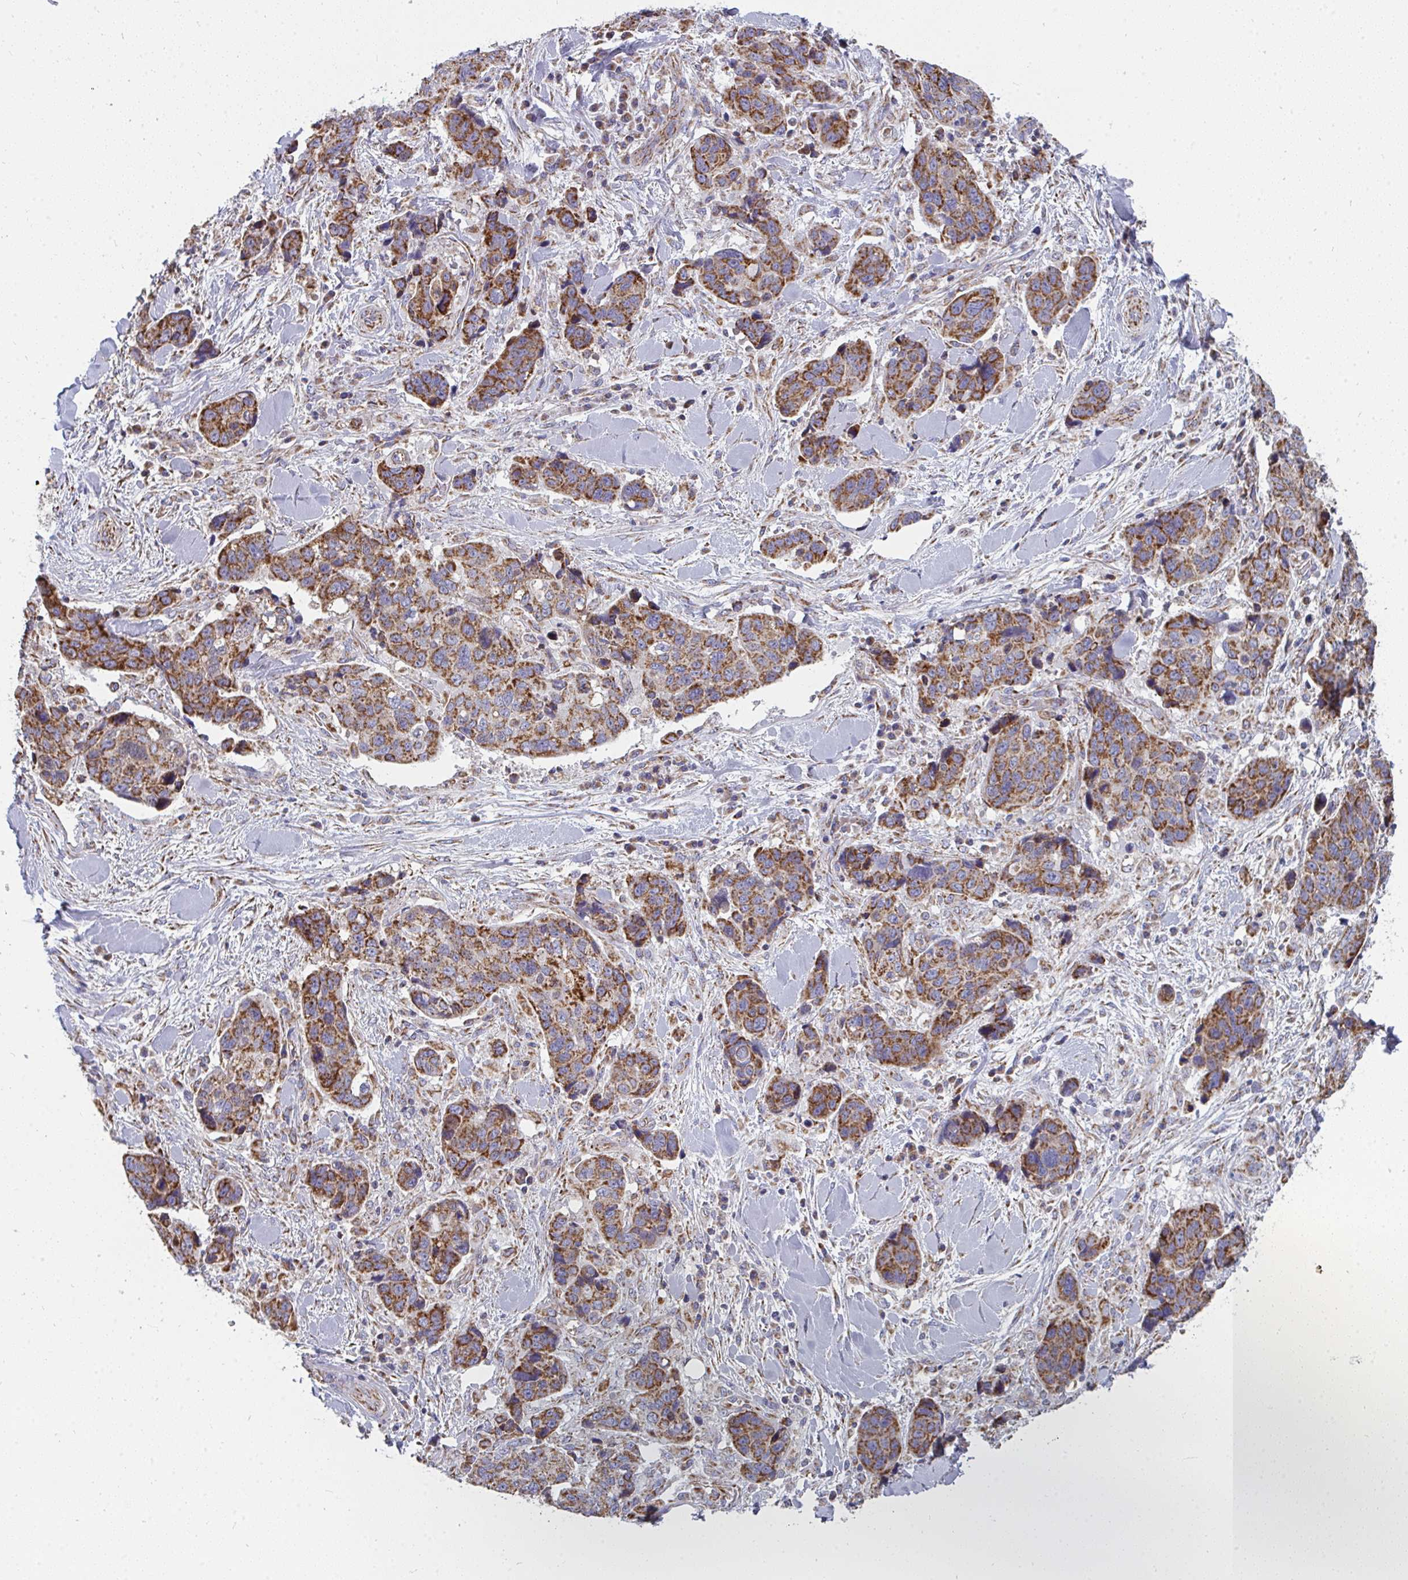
{"staining": {"intensity": "moderate", "quantity": ">75%", "location": "cytoplasmic/membranous"}, "tissue": "lung cancer", "cell_type": "Tumor cells", "image_type": "cancer", "snomed": [{"axis": "morphology", "description": "Squamous cell carcinoma, NOS"}, {"axis": "topography", "description": "Lymph node"}, {"axis": "topography", "description": "Lung"}], "caption": "DAB (3,3'-diaminobenzidine) immunohistochemical staining of squamous cell carcinoma (lung) displays moderate cytoplasmic/membranous protein positivity in about >75% of tumor cells.", "gene": "FAHD1", "patient": {"sex": "male", "age": 61}}